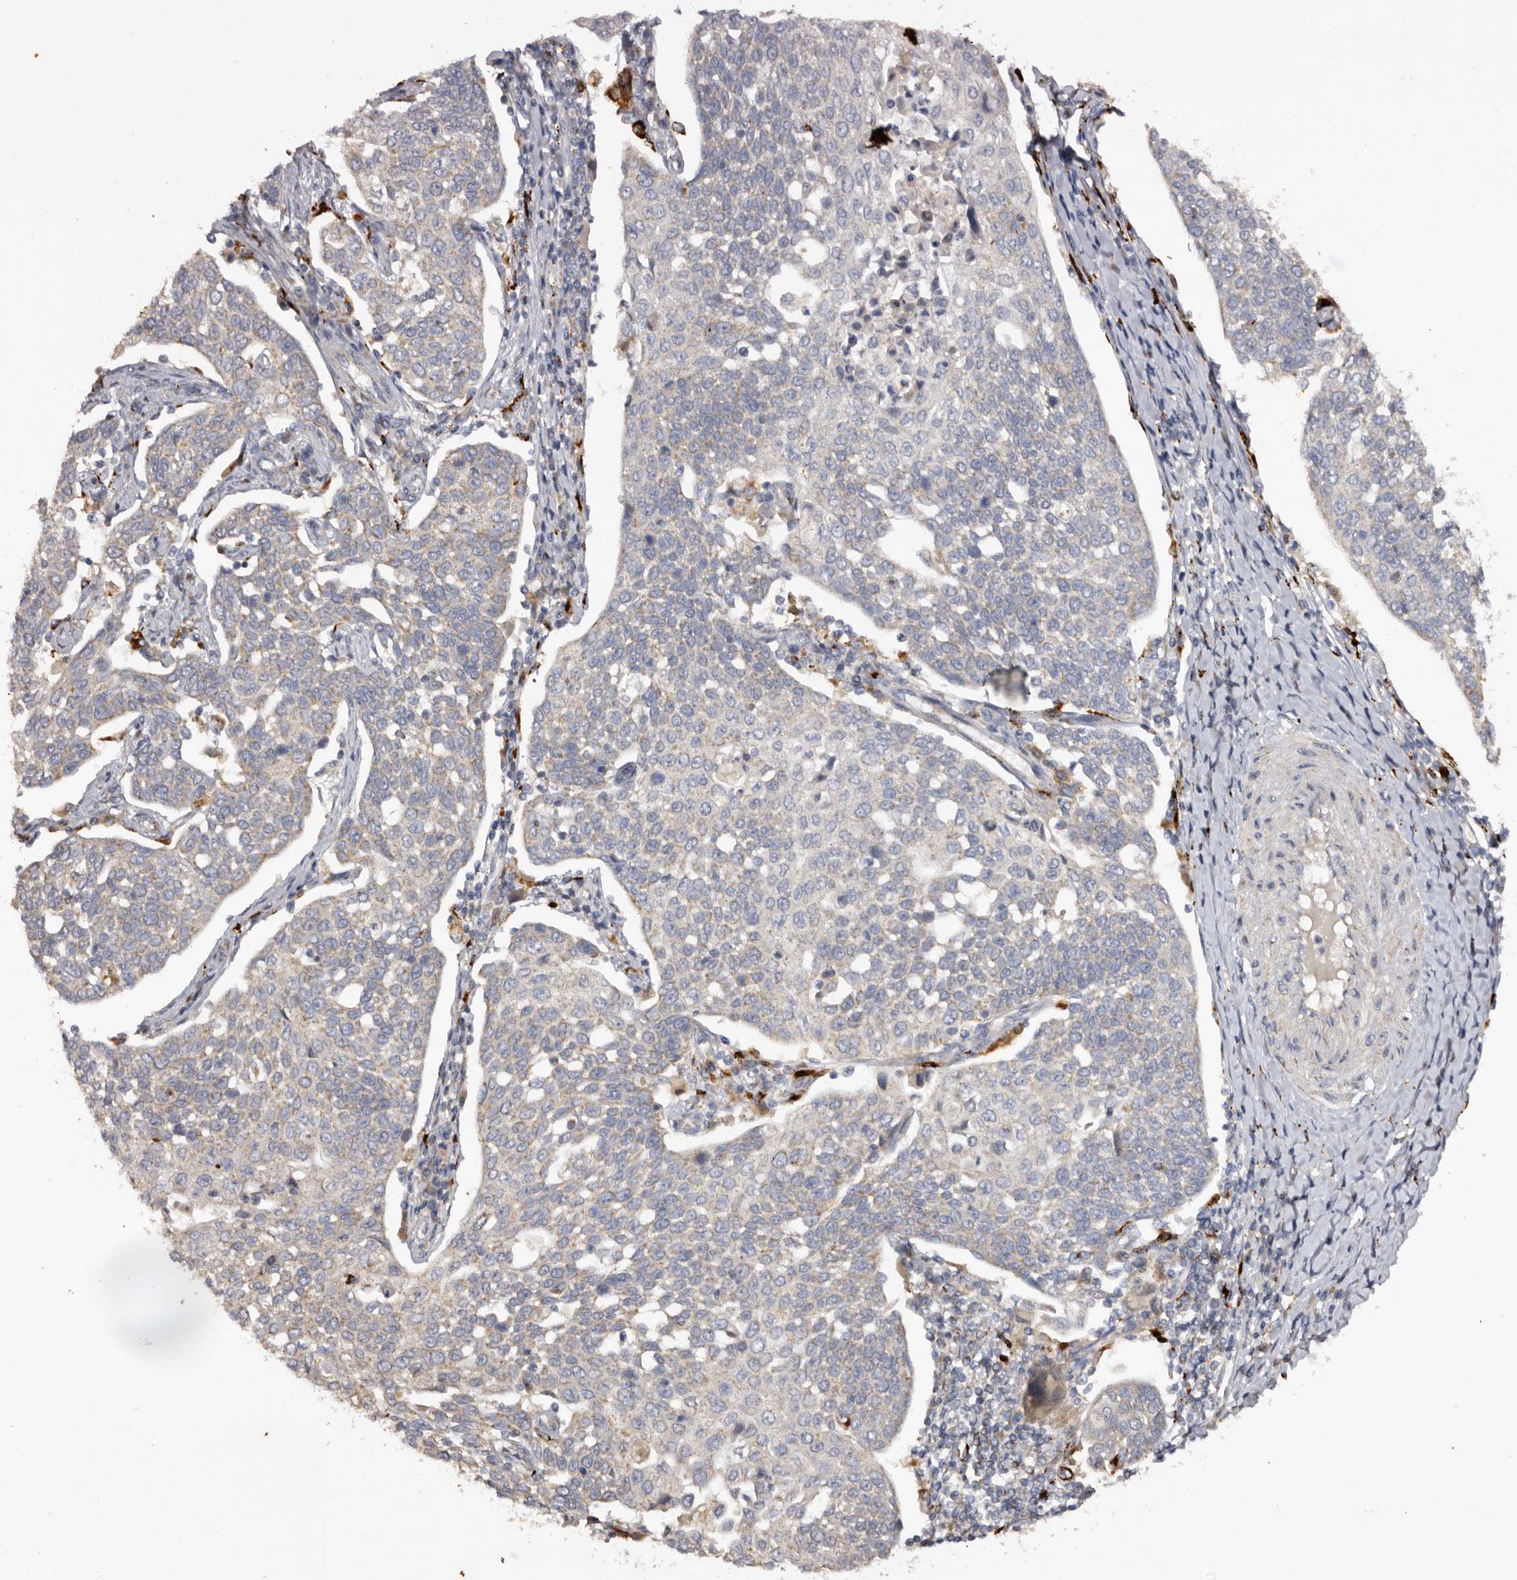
{"staining": {"intensity": "weak", "quantity": "<25%", "location": "cytoplasmic/membranous"}, "tissue": "cervical cancer", "cell_type": "Tumor cells", "image_type": "cancer", "snomed": [{"axis": "morphology", "description": "Squamous cell carcinoma, NOS"}, {"axis": "topography", "description": "Cervix"}], "caption": "High power microscopy photomicrograph of an IHC micrograph of cervical cancer (squamous cell carcinoma), revealing no significant expression in tumor cells.", "gene": "MECR", "patient": {"sex": "female", "age": 34}}